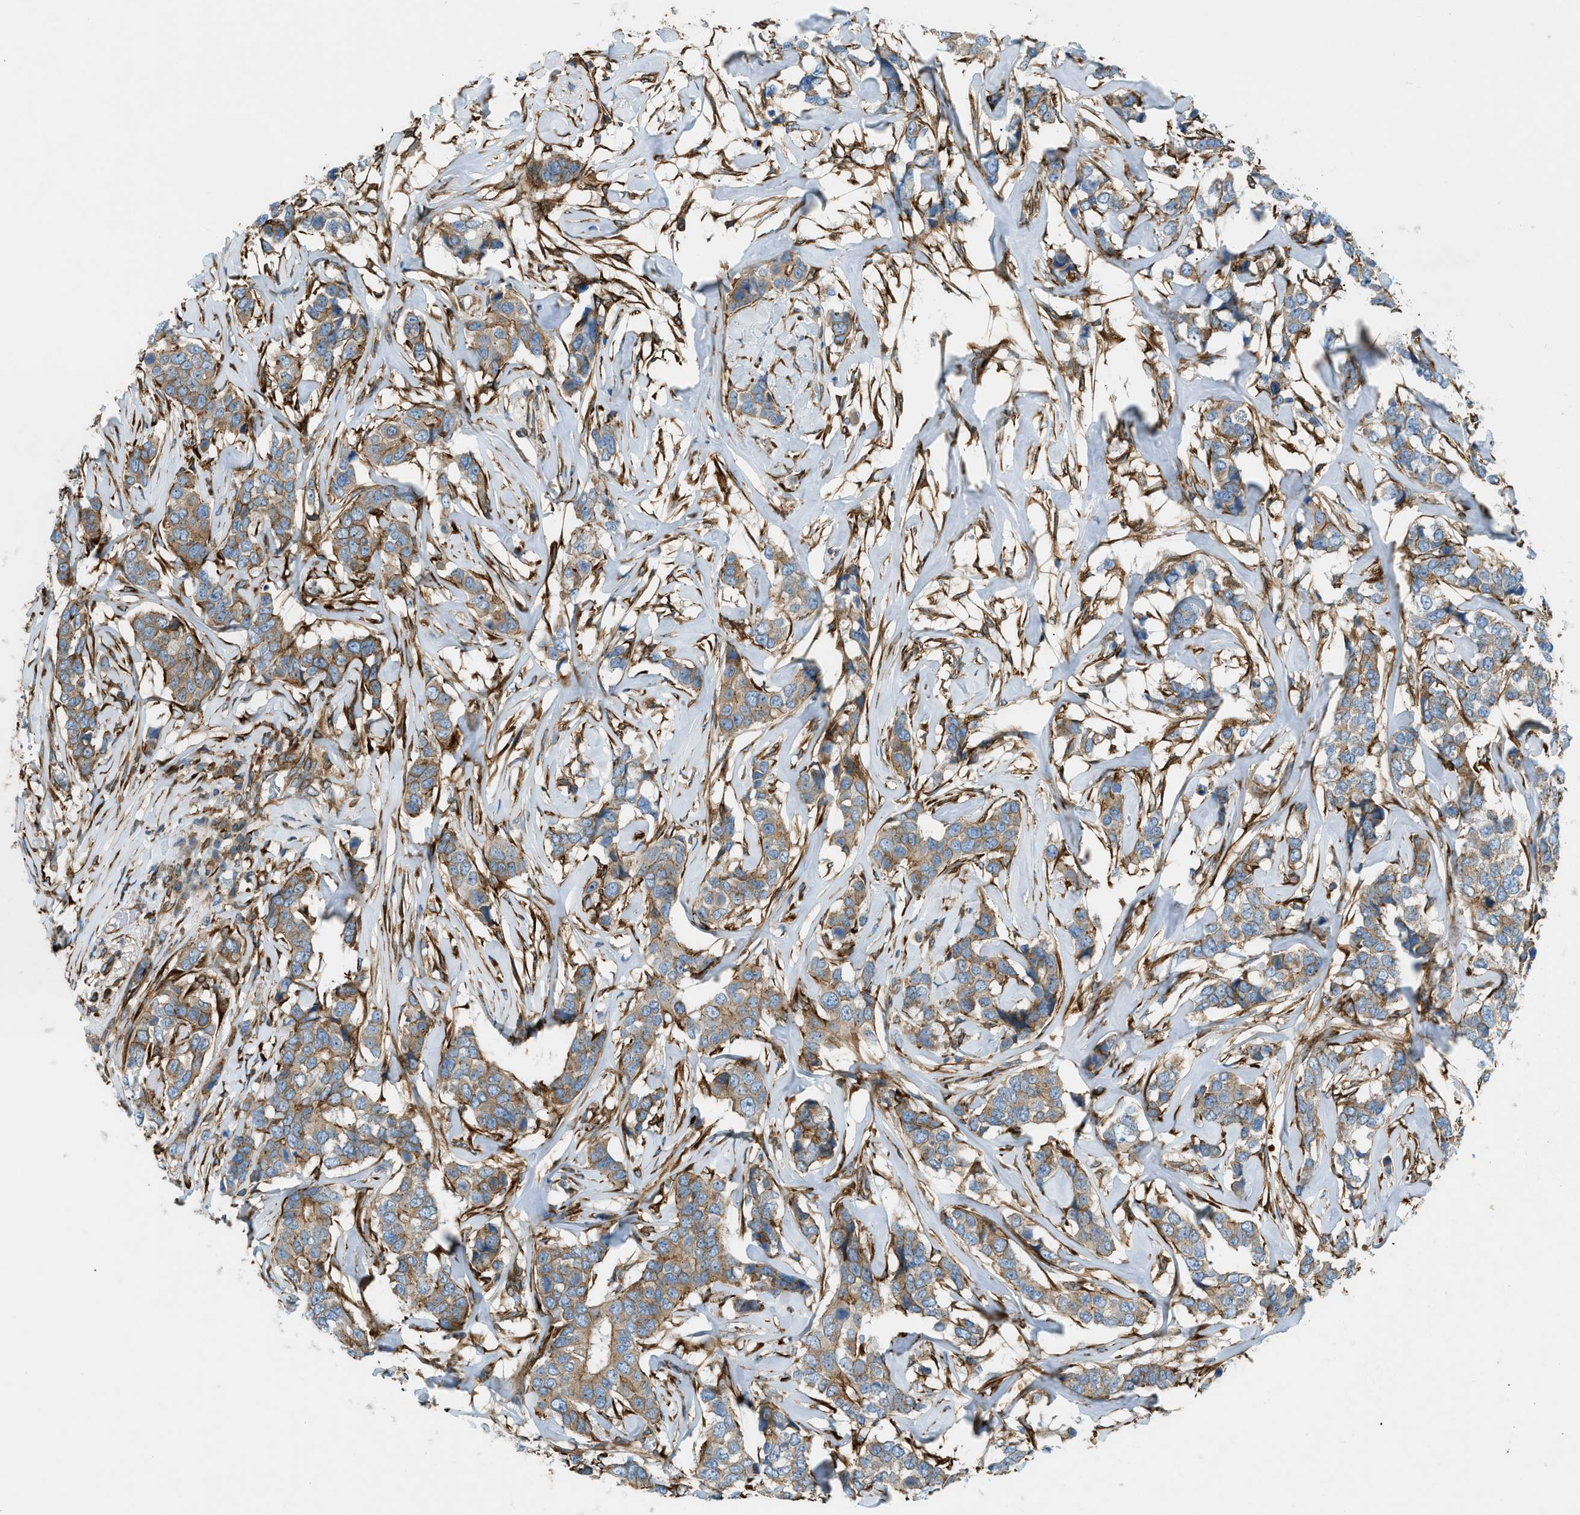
{"staining": {"intensity": "moderate", "quantity": ">75%", "location": "cytoplasmic/membranous"}, "tissue": "breast cancer", "cell_type": "Tumor cells", "image_type": "cancer", "snomed": [{"axis": "morphology", "description": "Lobular carcinoma"}, {"axis": "topography", "description": "Breast"}], "caption": "IHC of human breast cancer reveals medium levels of moderate cytoplasmic/membranous staining in approximately >75% of tumor cells. (Stains: DAB in brown, nuclei in blue, Microscopy: brightfield microscopy at high magnification).", "gene": "DMAC1", "patient": {"sex": "female", "age": 59}}